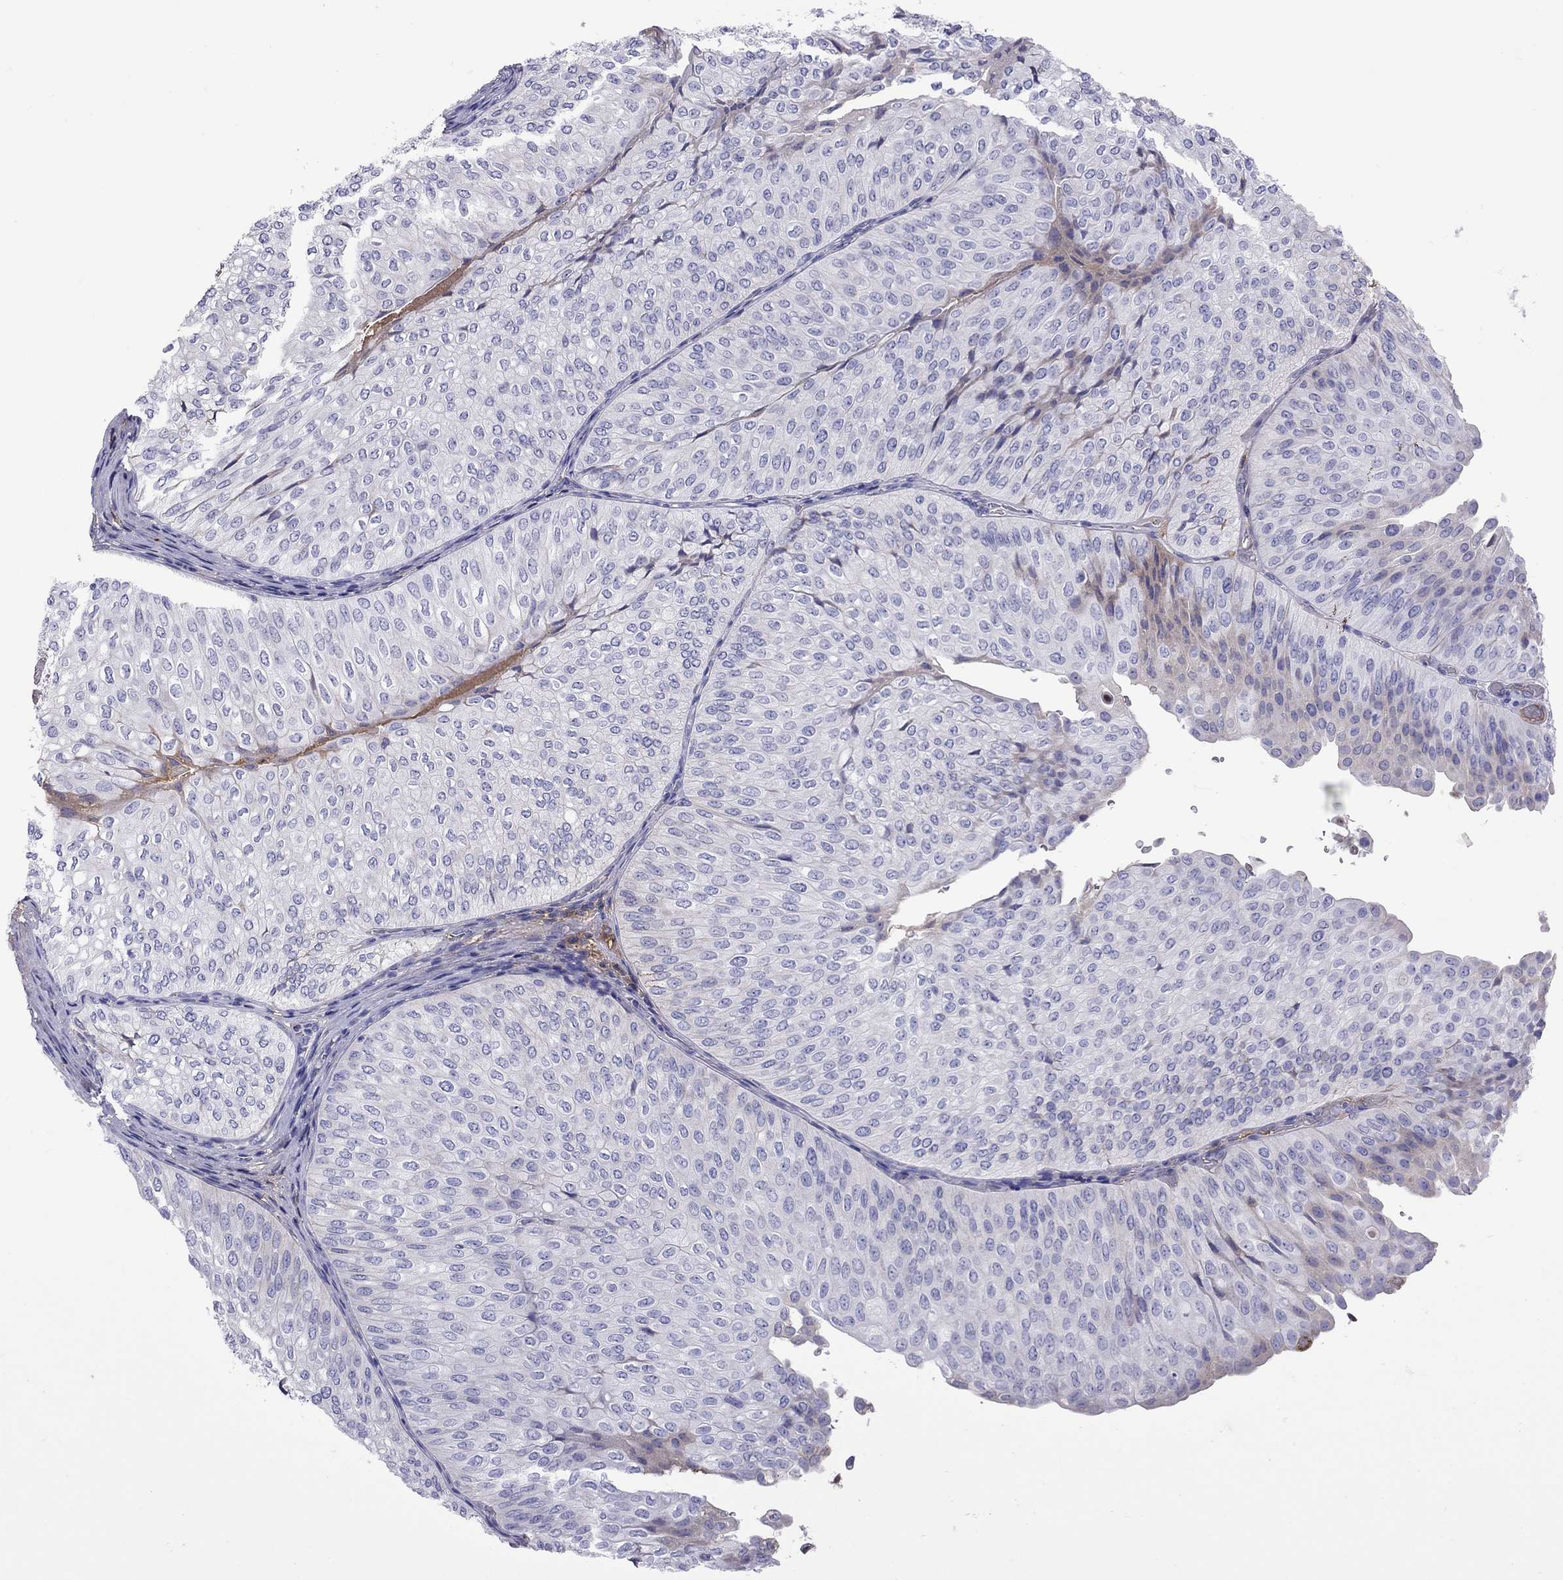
{"staining": {"intensity": "negative", "quantity": "none", "location": "none"}, "tissue": "urothelial cancer", "cell_type": "Tumor cells", "image_type": "cancer", "snomed": [{"axis": "morphology", "description": "Urothelial carcinoma, NOS"}, {"axis": "topography", "description": "Urinary bladder"}], "caption": "Protein analysis of transitional cell carcinoma reveals no significant positivity in tumor cells.", "gene": "SERPINA3", "patient": {"sex": "male", "age": 62}}